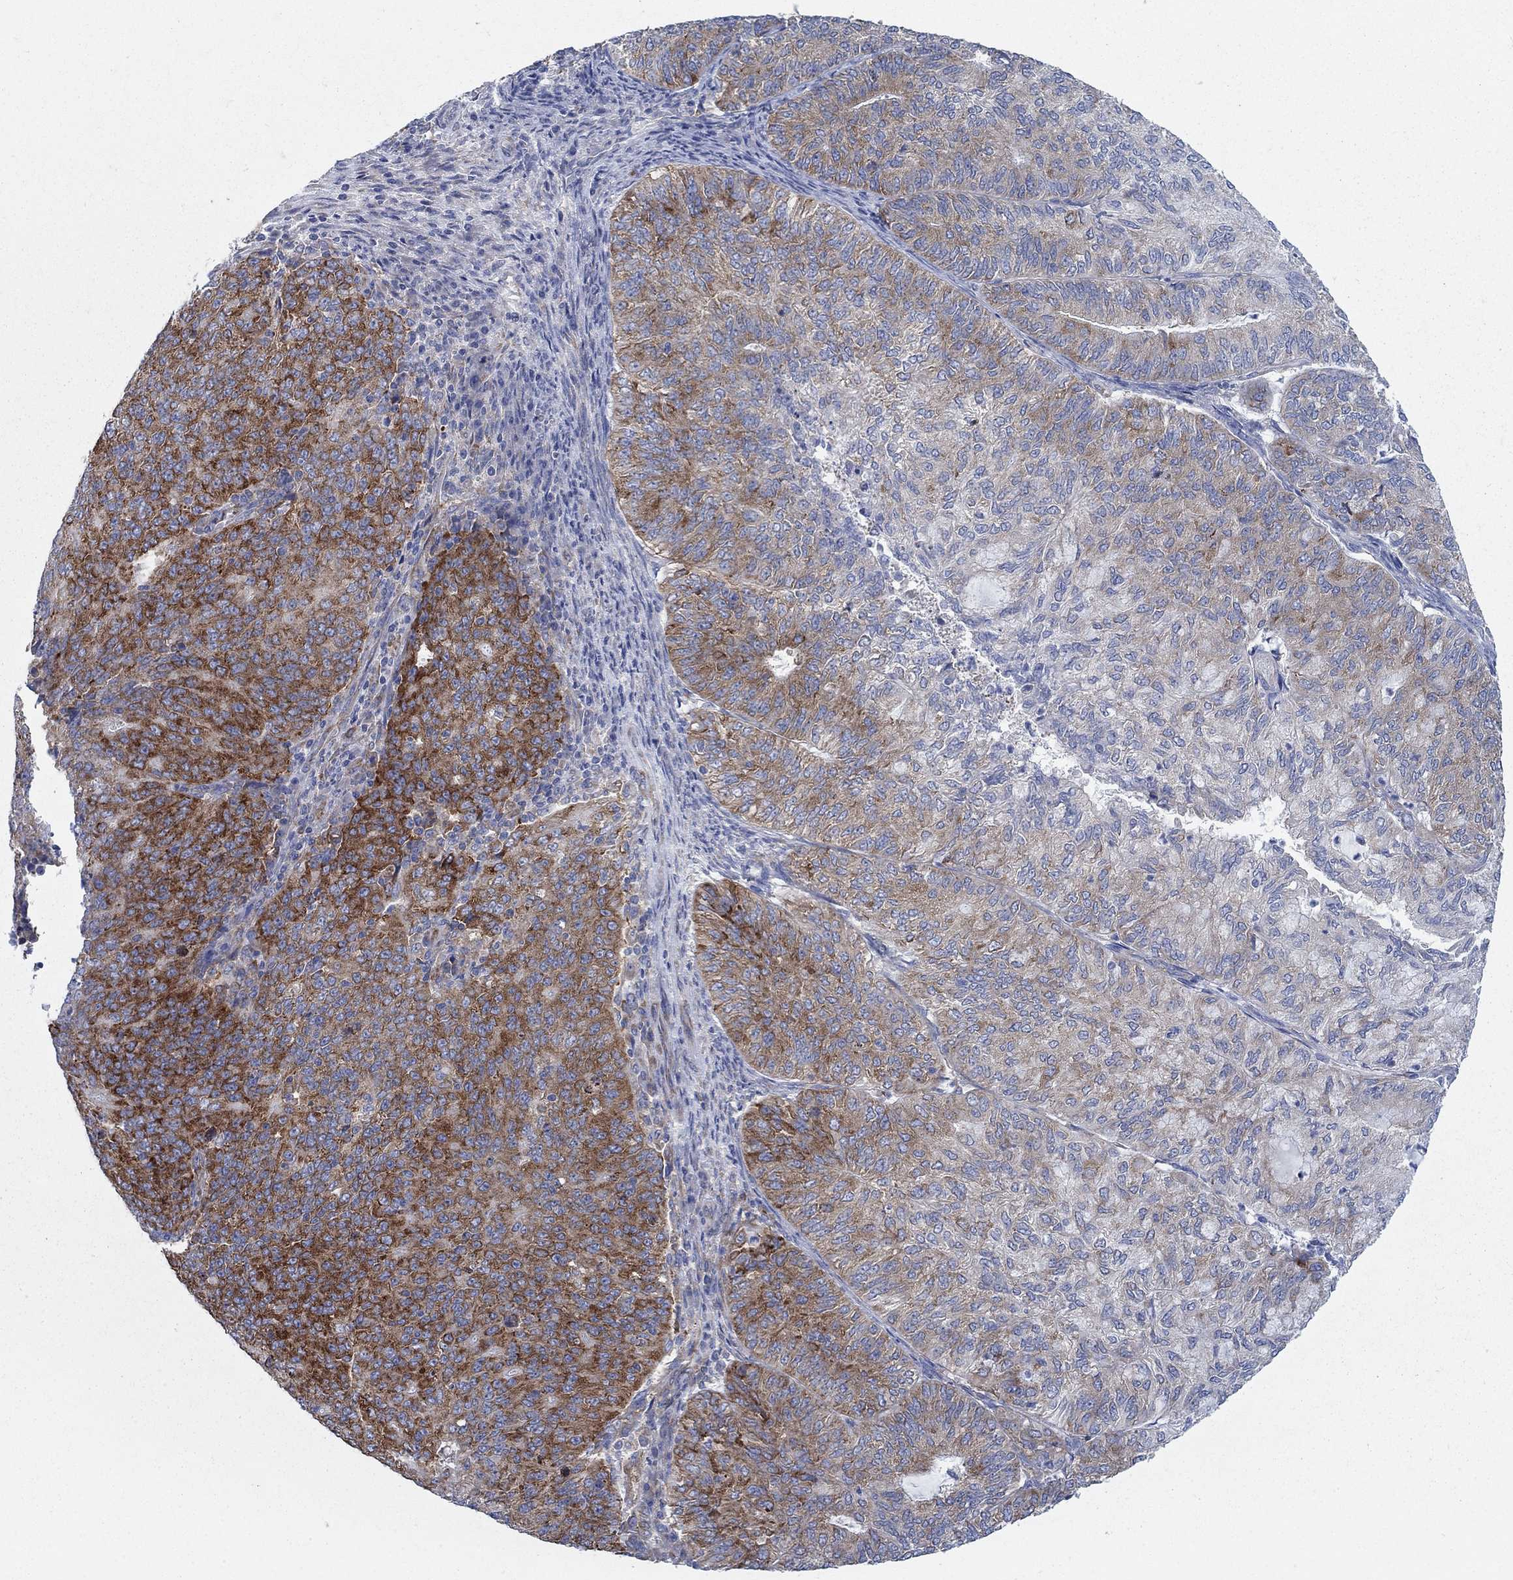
{"staining": {"intensity": "strong", "quantity": "25%-75%", "location": "cytoplasmic/membranous"}, "tissue": "endometrial cancer", "cell_type": "Tumor cells", "image_type": "cancer", "snomed": [{"axis": "morphology", "description": "Adenocarcinoma, NOS"}, {"axis": "topography", "description": "Endometrium"}], "caption": "There is high levels of strong cytoplasmic/membranous positivity in tumor cells of endometrial cancer, as demonstrated by immunohistochemical staining (brown color).", "gene": "TMEM59", "patient": {"sex": "female", "age": 82}}